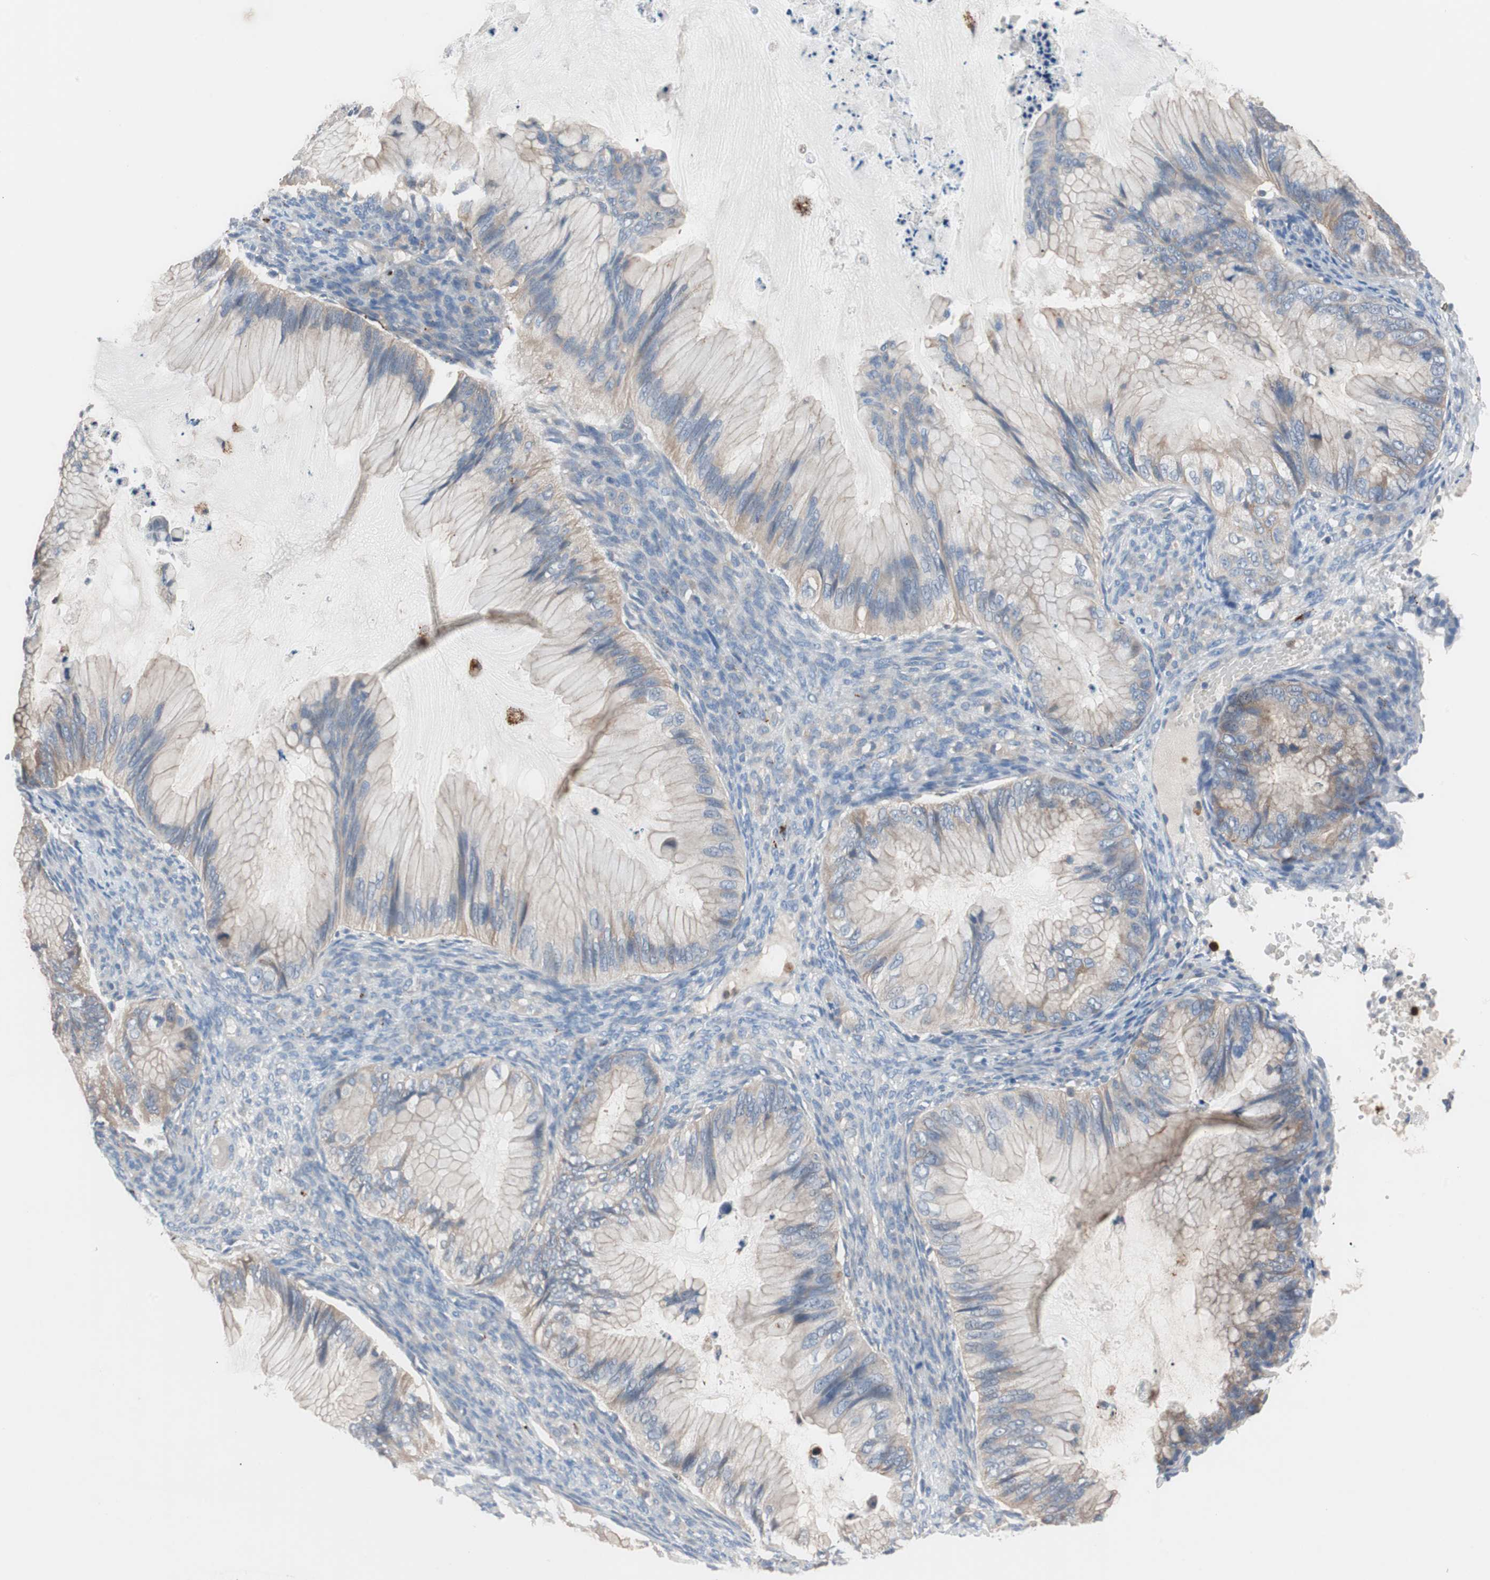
{"staining": {"intensity": "weak", "quantity": "25%-75%", "location": "cytoplasmic/membranous"}, "tissue": "ovarian cancer", "cell_type": "Tumor cells", "image_type": "cancer", "snomed": [{"axis": "morphology", "description": "Cystadenocarcinoma, mucinous, NOS"}, {"axis": "topography", "description": "Ovary"}], "caption": "Protein staining by immunohistochemistry displays weak cytoplasmic/membranous positivity in about 25%-75% of tumor cells in ovarian cancer. The protein is stained brown, and the nuclei are stained in blue (DAB (3,3'-diaminobenzidine) IHC with brightfield microscopy, high magnification).", "gene": "CLEC4D", "patient": {"sex": "female", "age": 36}}